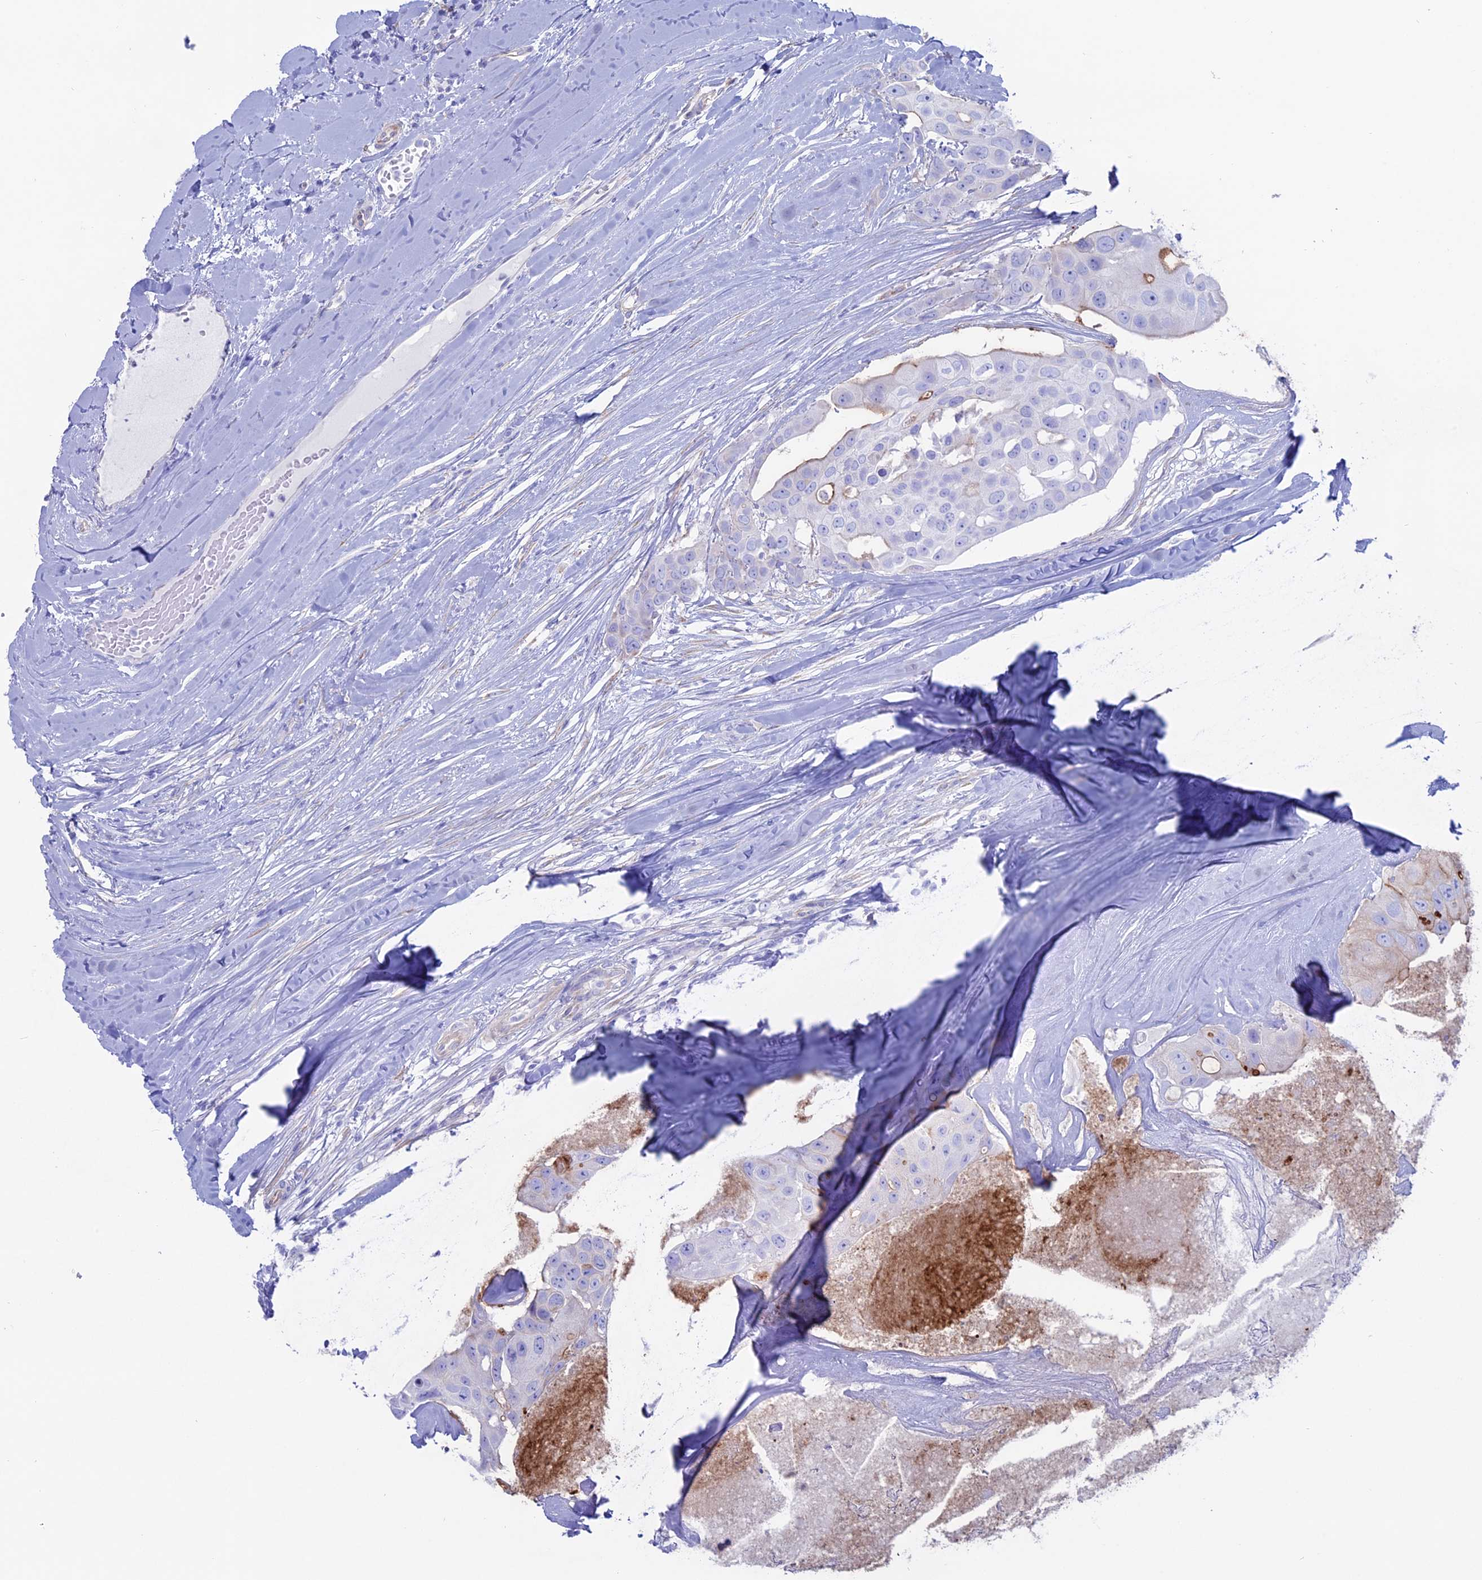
{"staining": {"intensity": "moderate", "quantity": "<25%", "location": "cytoplasmic/membranous"}, "tissue": "head and neck cancer", "cell_type": "Tumor cells", "image_type": "cancer", "snomed": [{"axis": "morphology", "description": "Adenocarcinoma, NOS"}, {"axis": "morphology", "description": "Adenocarcinoma, metastatic, NOS"}, {"axis": "topography", "description": "Head-Neck"}], "caption": "An image showing moderate cytoplasmic/membranous positivity in approximately <25% of tumor cells in head and neck cancer (adenocarcinoma), as visualized by brown immunohistochemical staining.", "gene": "OR2AE1", "patient": {"sex": "male", "age": 75}}